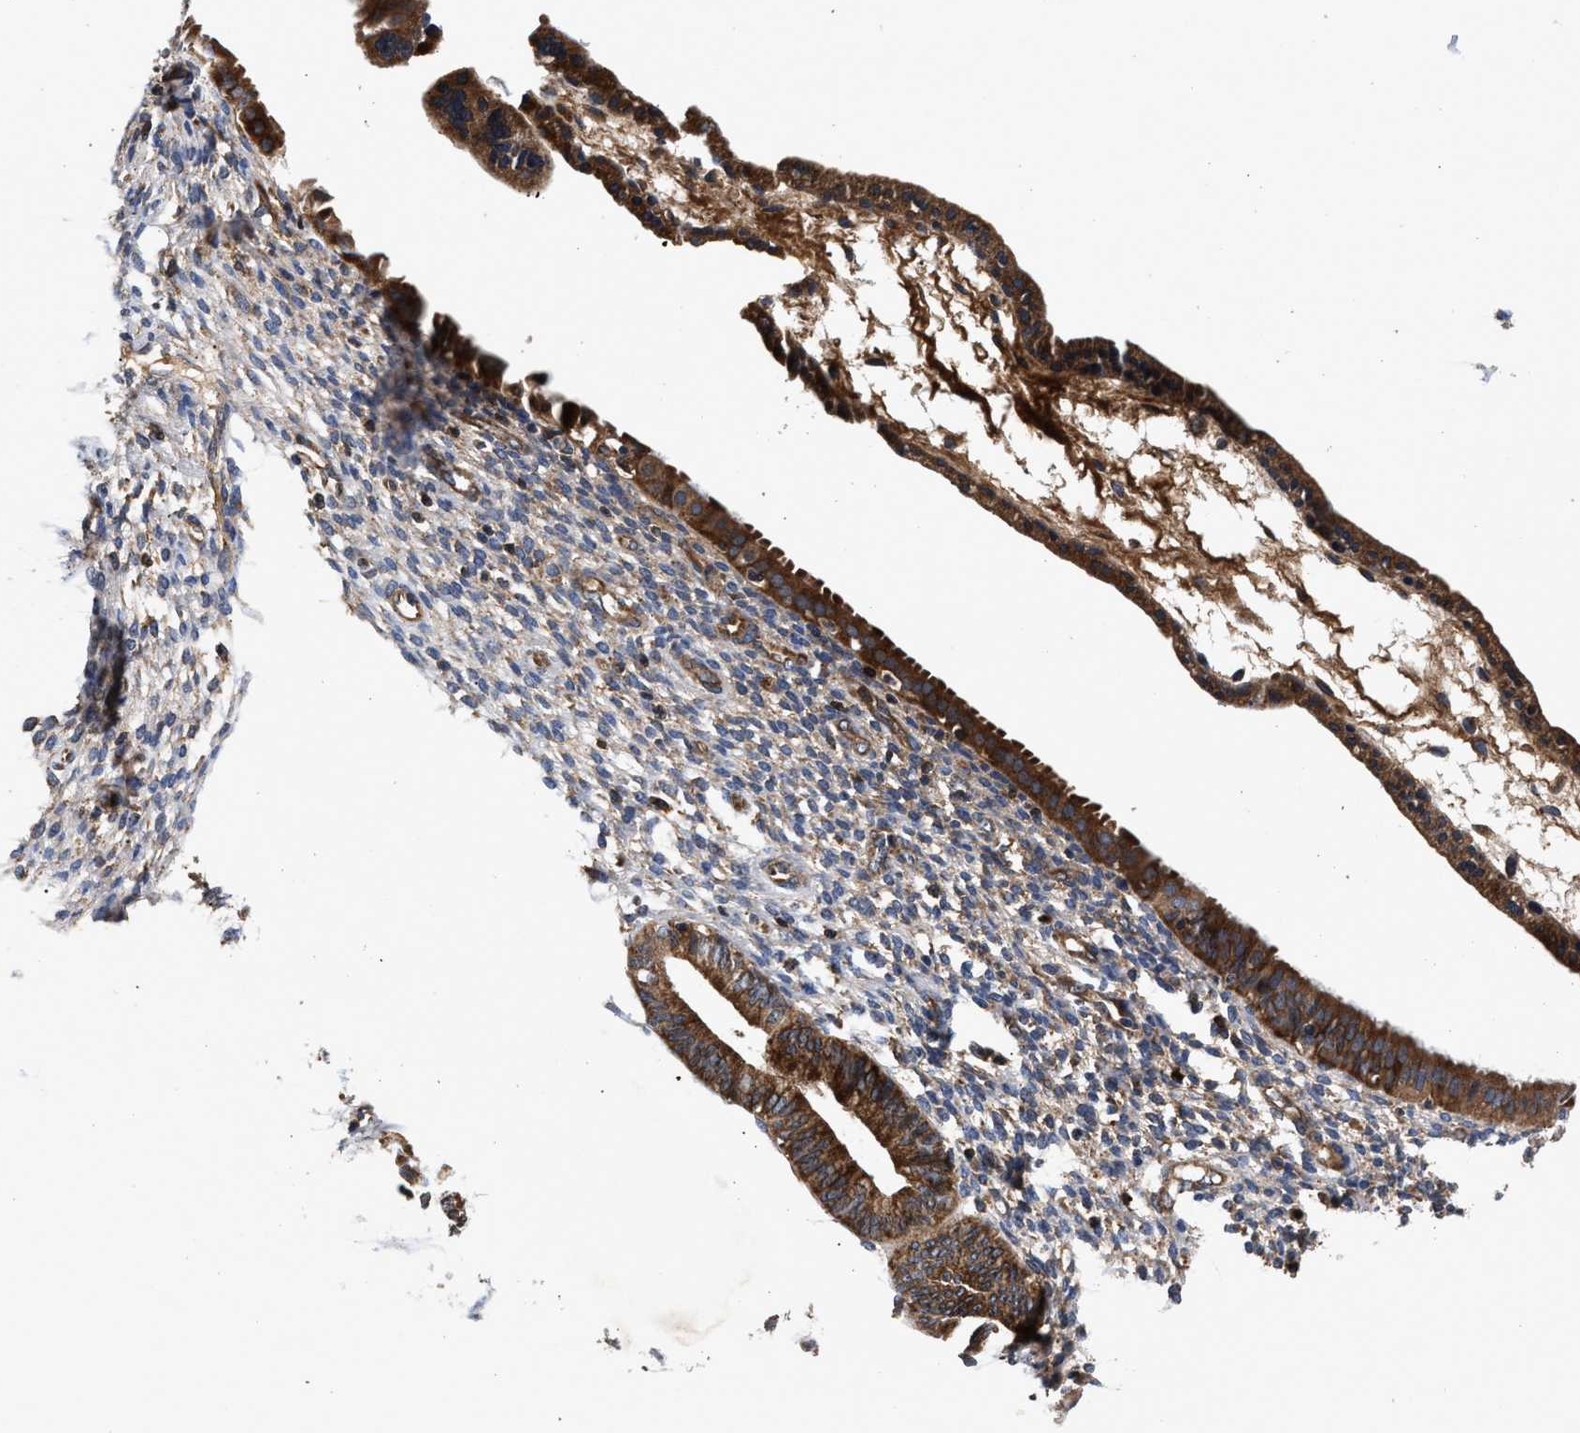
{"staining": {"intensity": "moderate", "quantity": ">75%", "location": "cytoplasmic/membranous"}, "tissue": "endometrium", "cell_type": "Cells in endometrial stroma", "image_type": "normal", "snomed": [{"axis": "morphology", "description": "Normal tissue, NOS"}, {"axis": "topography", "description": "Endometrium"}], "caption": "Cells in endometrial stroma demonstrate medium levels of moderate cytoplasmic/membranous positivity in about >75% of cells in benign endometrium. The protein is stained brown, and the nuclei are stained in blue (DAB (3,3'-diaminobenzidine) IHC with brightfield microscopy, high magnification).", "gene": "NFKB2", "patient": {"sex": "female", "age": 61}}